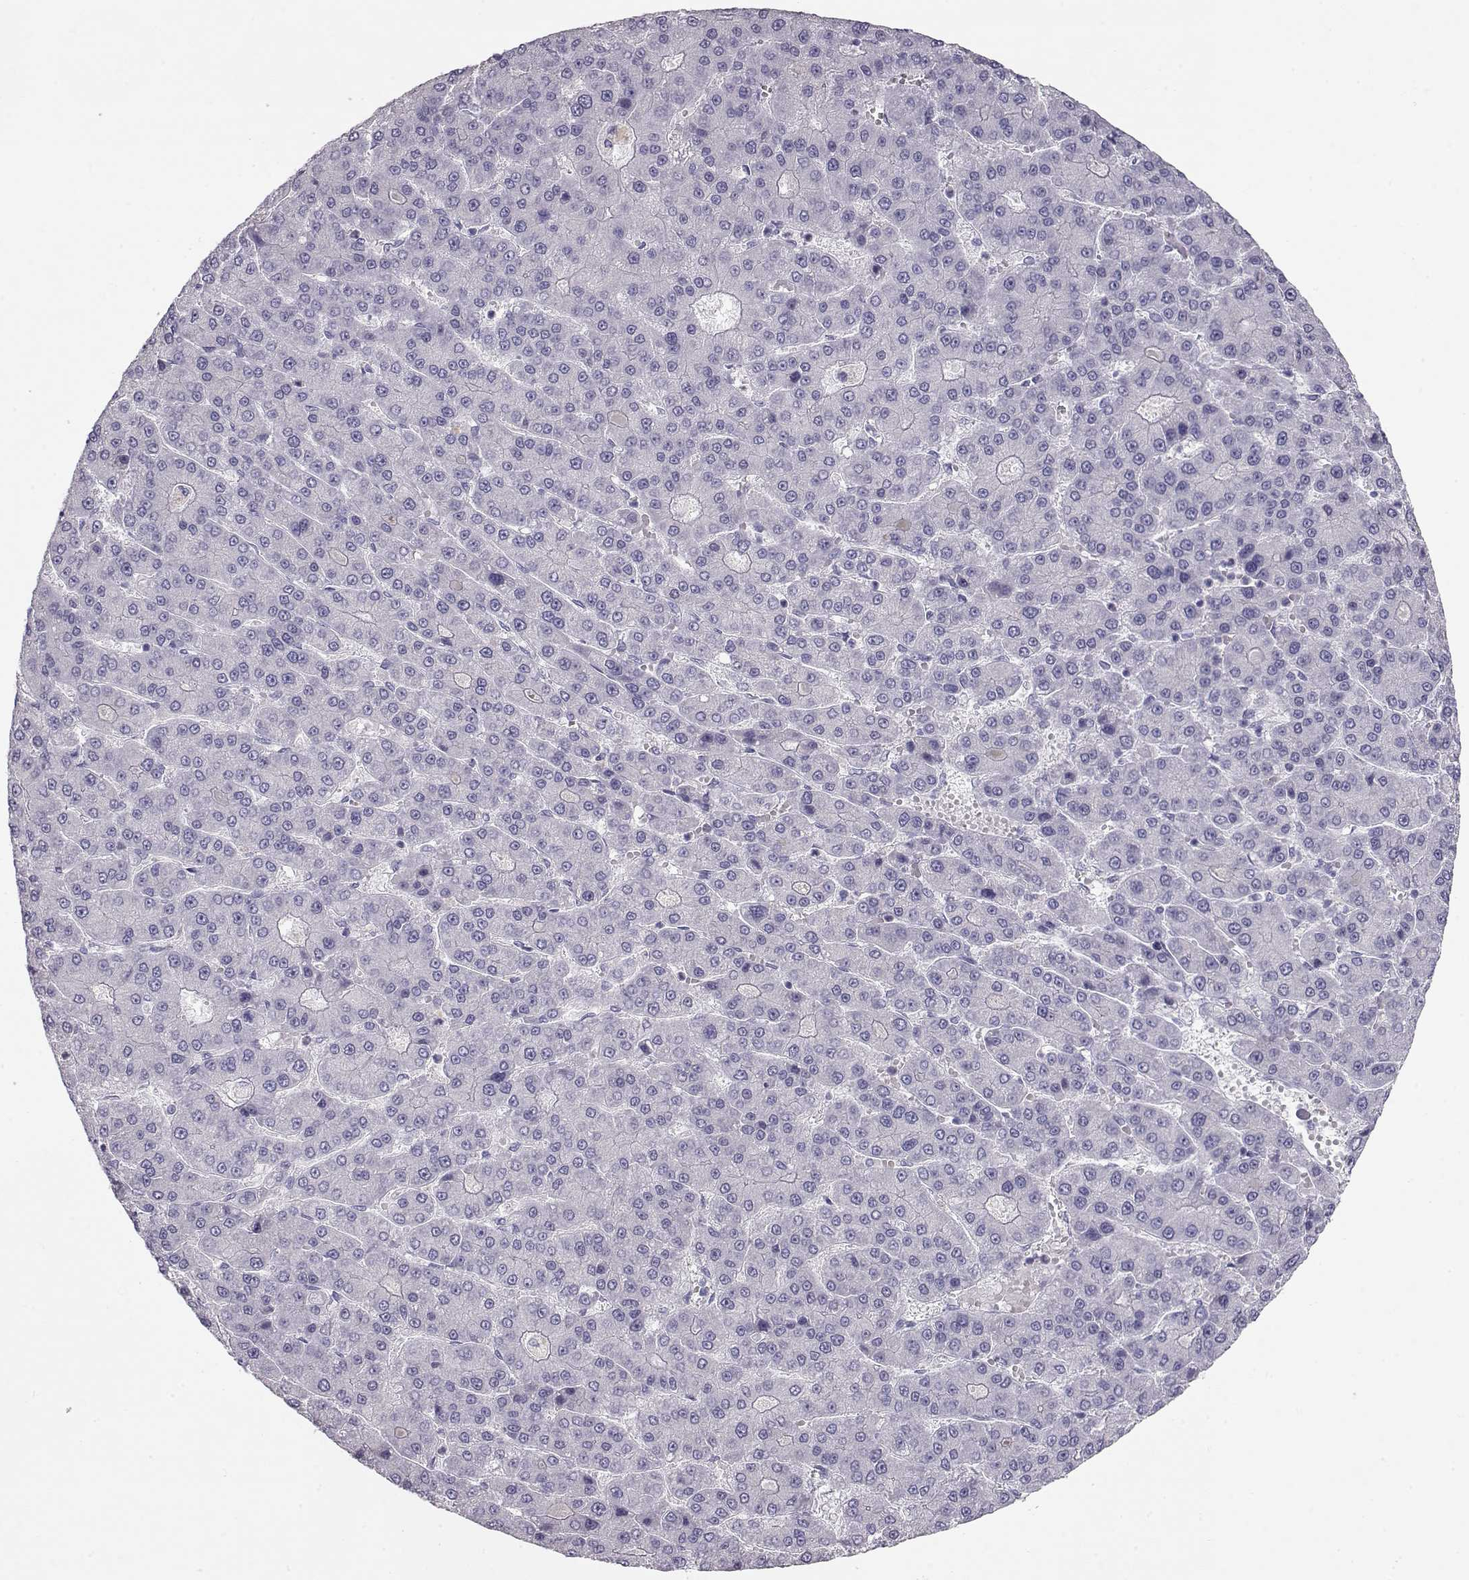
{"staining": {"intensity": "negative", "quantity": "none", "location": "none"}, "tissue": "liver cancer", "cell_type": "Tumor cells", "image_type": "cancer", "snomed": [{"axis": "morphology", "description": "Carcinoma, Hepatocellular, NOS"}, {"axis": "topography", "description": "Liver"}], "caption": "Tumor cells are negative for protein expression in human liver hepatocellular carcinoma.", "gene": "SLITRK3", "patient": {"sex": "male", "age": 70}}